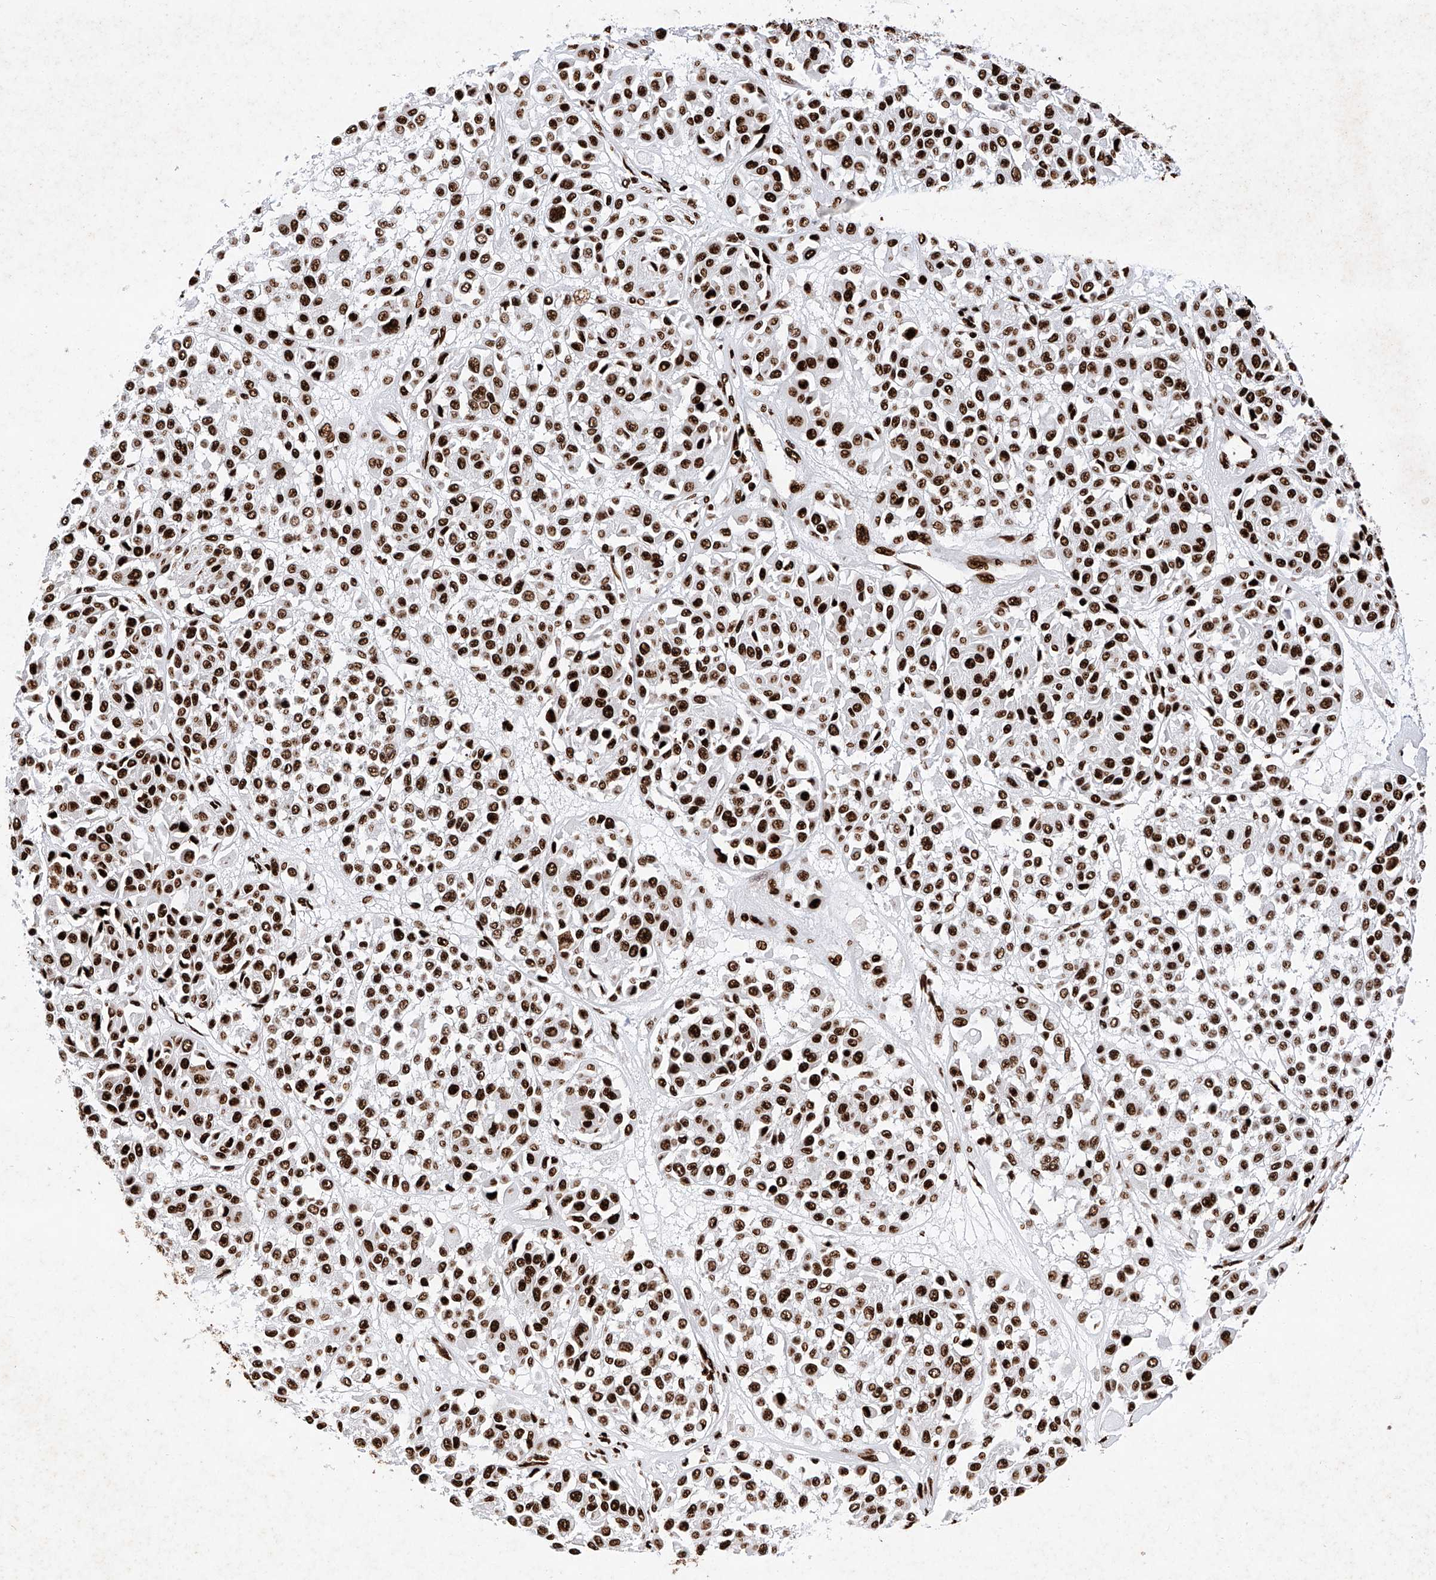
{"staining": {"intensity": "strong", "quantity": ">75%", "location": "nuclear"}, "tissue": "melanoma", "cell_type": "Tumor cells", "image_type": "cancer", "snomed": [{"axis": "morphology", "description": "Malignant melanoma, Metastatic site"}, {"axis": "topography", "description": "Soft tissue"}], "caption": "Human malignant melanoma (metastatic site) stained with a brown dye shows strong nuclear positive positivity in approximately >75% of tumor cells.", "gene": "SRSF6", "patient": {"sex": "male", "age": 41}}